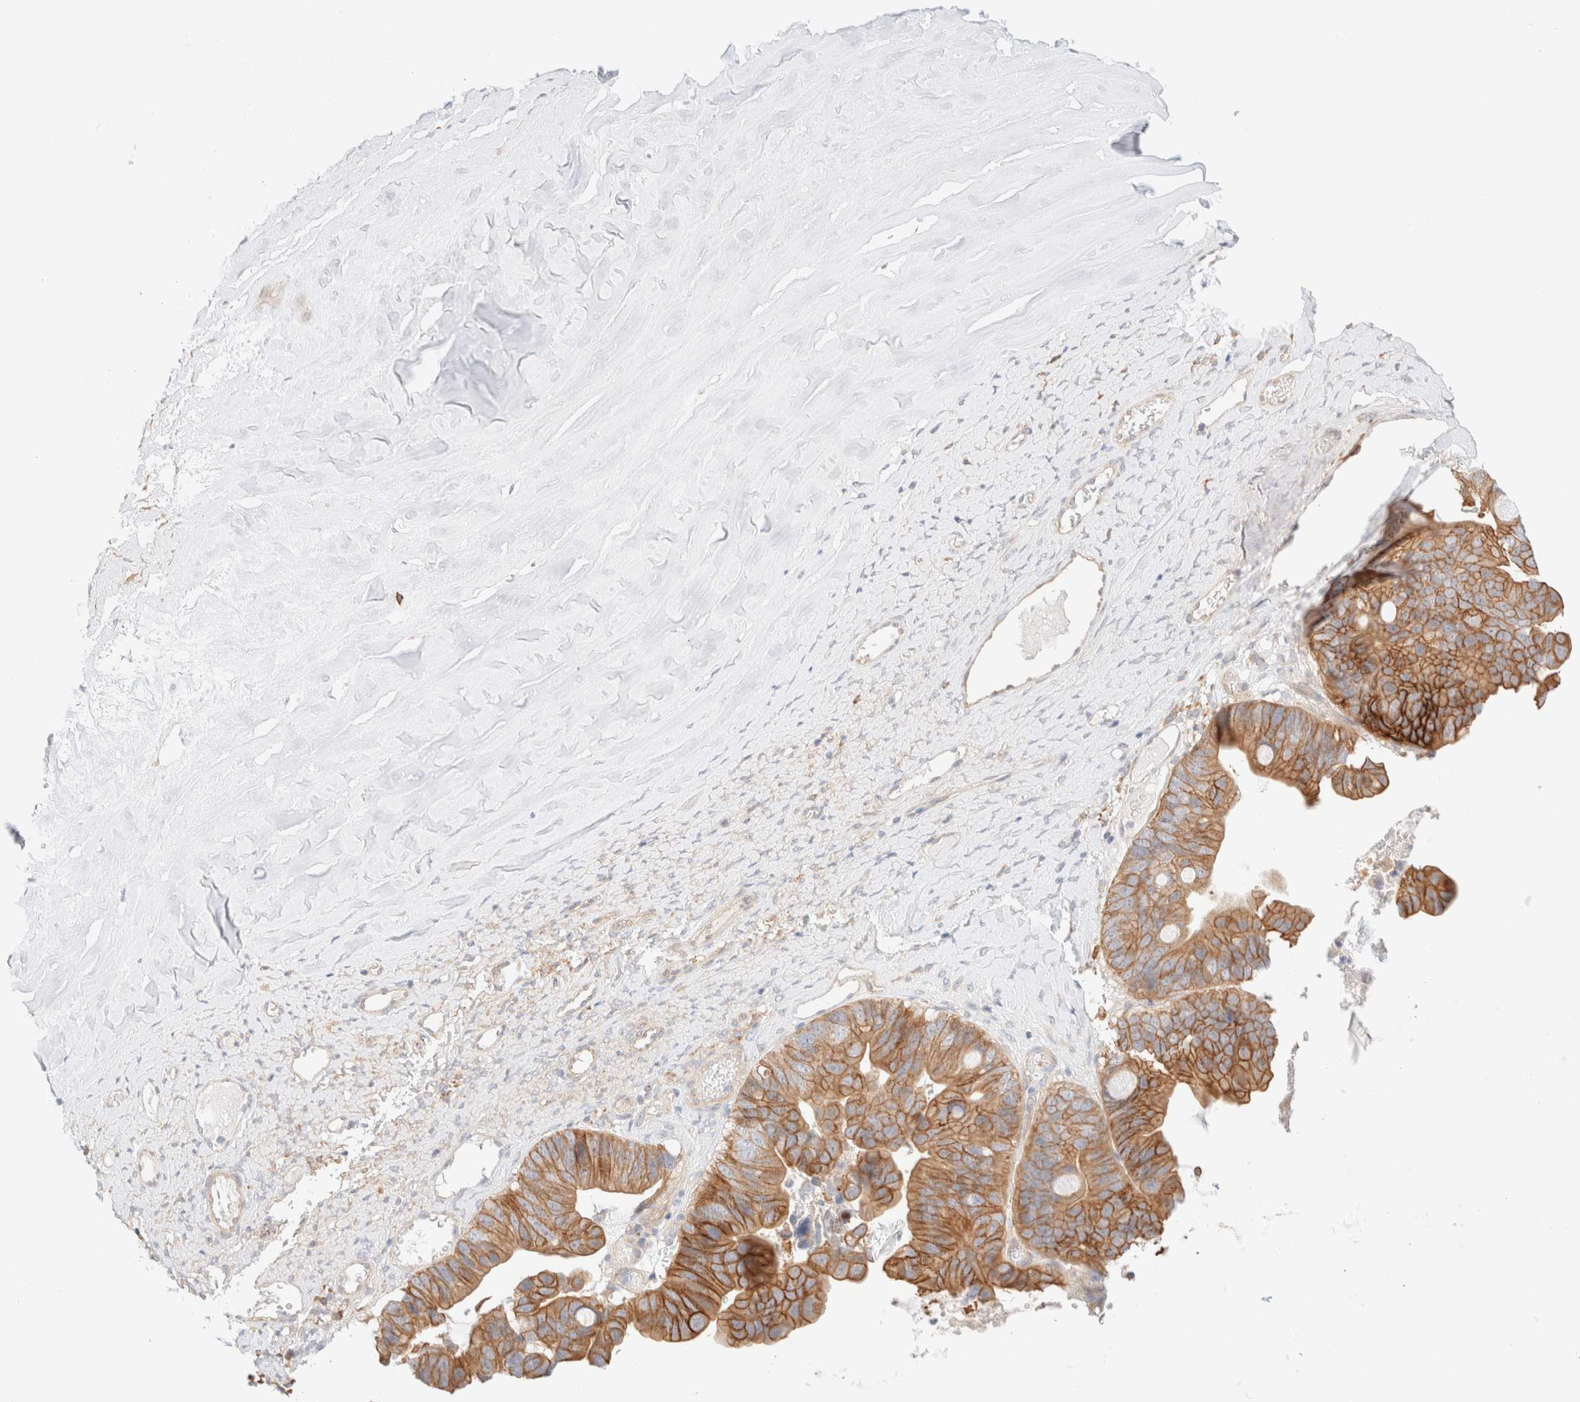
{"staining": {"intensity": "strong", "quantity": ">75%", "location": "cytoplasmic/membranous"}, "tissue": "ovarian cancer", "cell_type": "Tumor cells", "image_type": "cancer", "snomed": [{"axis": "morphology", "description": "Cystadenocarcinoma, mucinous, NOS"}, {"axis": "topography", "description": "Ovary"}], "caption": "Brown immunohistochemical staining in ovarian cancer reveals strong cytoplasmic/membranous positivity in about >75% of tumor cells. The staining was performed using DAB (3,3'-diaminobenzidine) to visualize the protein expression in brown, while the nuclei were stained in blue with hematoxylin (Magnification: 20x).", "gene": "NIBAN2", "patient": {"sex": "female", "age": 61}}